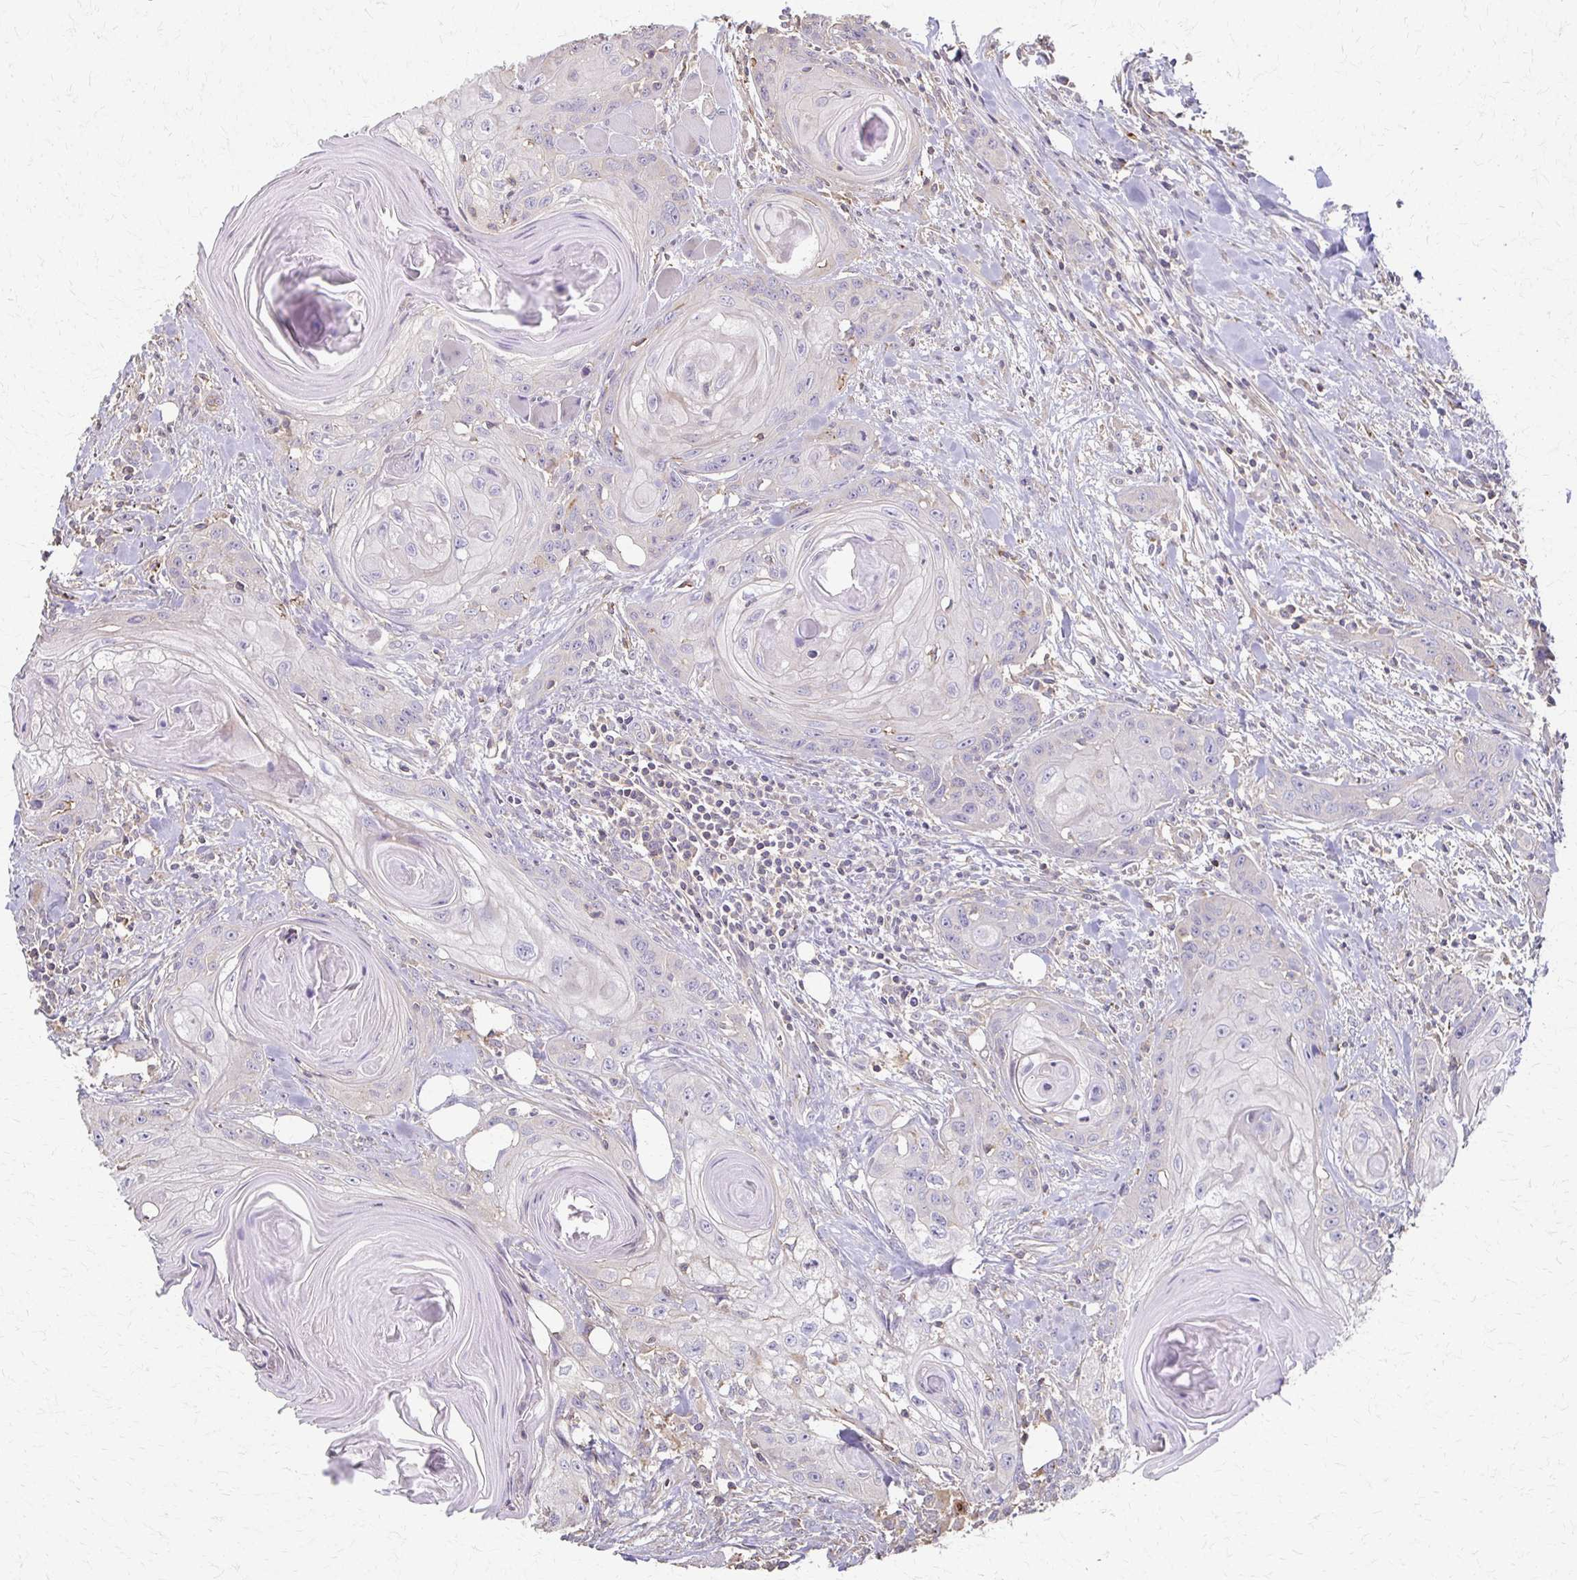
{"staining": {"intensity": "negative", "quantity": "none", "location": "none"}, "tissue": "head and neck cancer", "cell_type": "Tumor cells", "image_type": "cancer", "snomed": [{"axis": "morphology", "description": "Squamous cell carcinoma, NOS"}, {"axis": "topography", "description": "Oral tissue"}, {"axis": "topography", "description": "Head-Neck"}], "caption": "An immunohistochemistry (IHC) photomicrograph of squamous cell carcinoma (head and neck) is shown. There is no staining in tumor cells of squamous cell carcinoma (head and neck).", "gene": "C1QTNF7", "patient": {"sex": "male", "age": 58}}